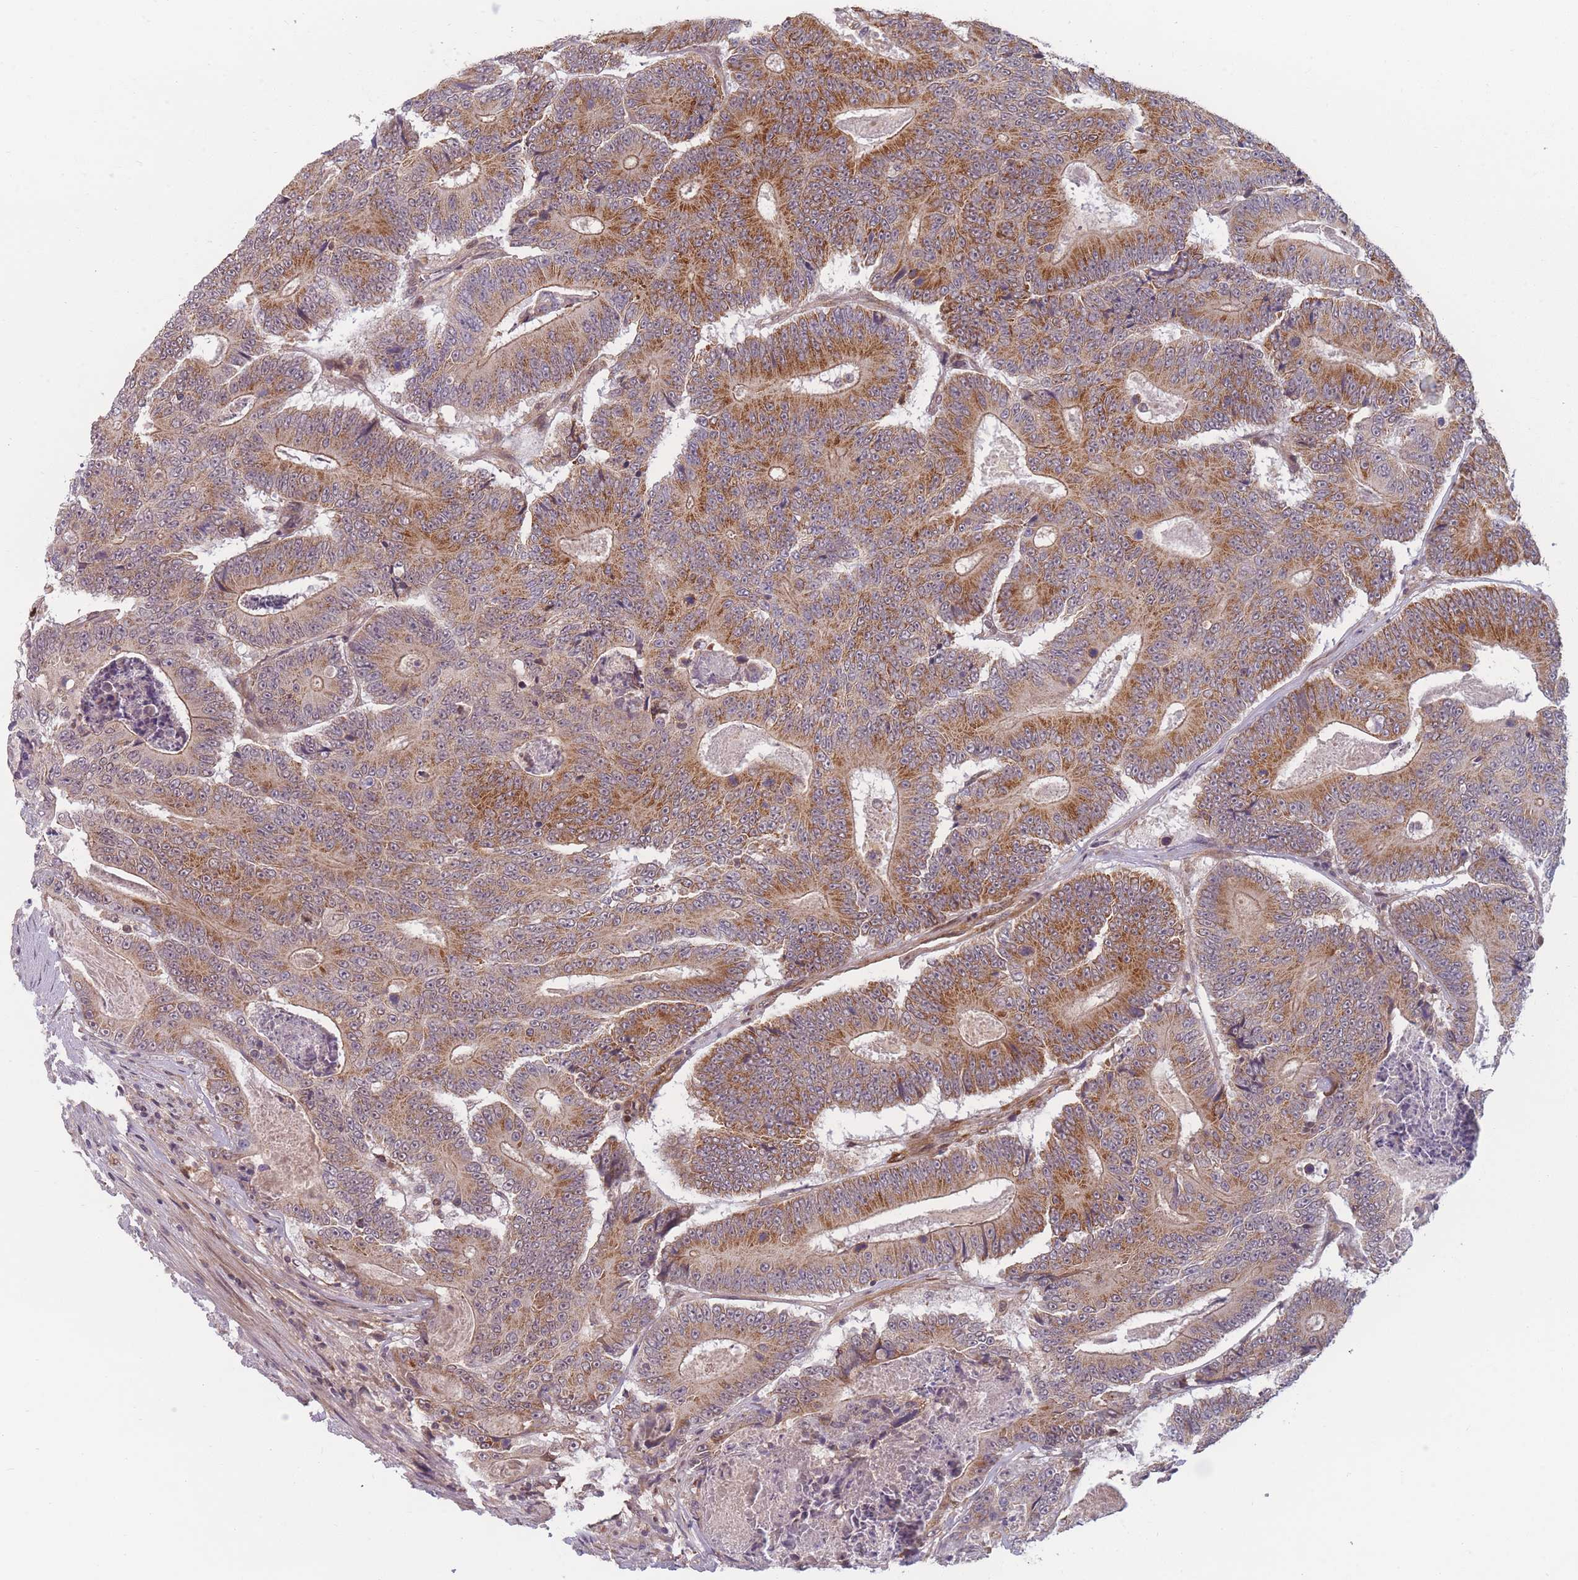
{"staining": {"intensity": "moderate", "quantity": ">75%", "location": "cytoplasmic/membranous"}, "tissue": "colorectal cancer", "cell_type": "Tumor cells", "image_type": "cancer", "snomed": [{"axis": "morphology", "description": "Adenocarcinoma, NOS"}, {"axis": "topography", "description": "Colon"}], "caption": "The image shows immunohistochemical staining of colorectal cancer (adenocarcinoma). There is moderate cytoplasmic/membranous expression is identified in approximately >75% of tumor cells. Ihc stains the protein in brown and the nuclei are stained blue.", "gene": "FAM153A", "patient": {"sex": "male", "age": 83}}